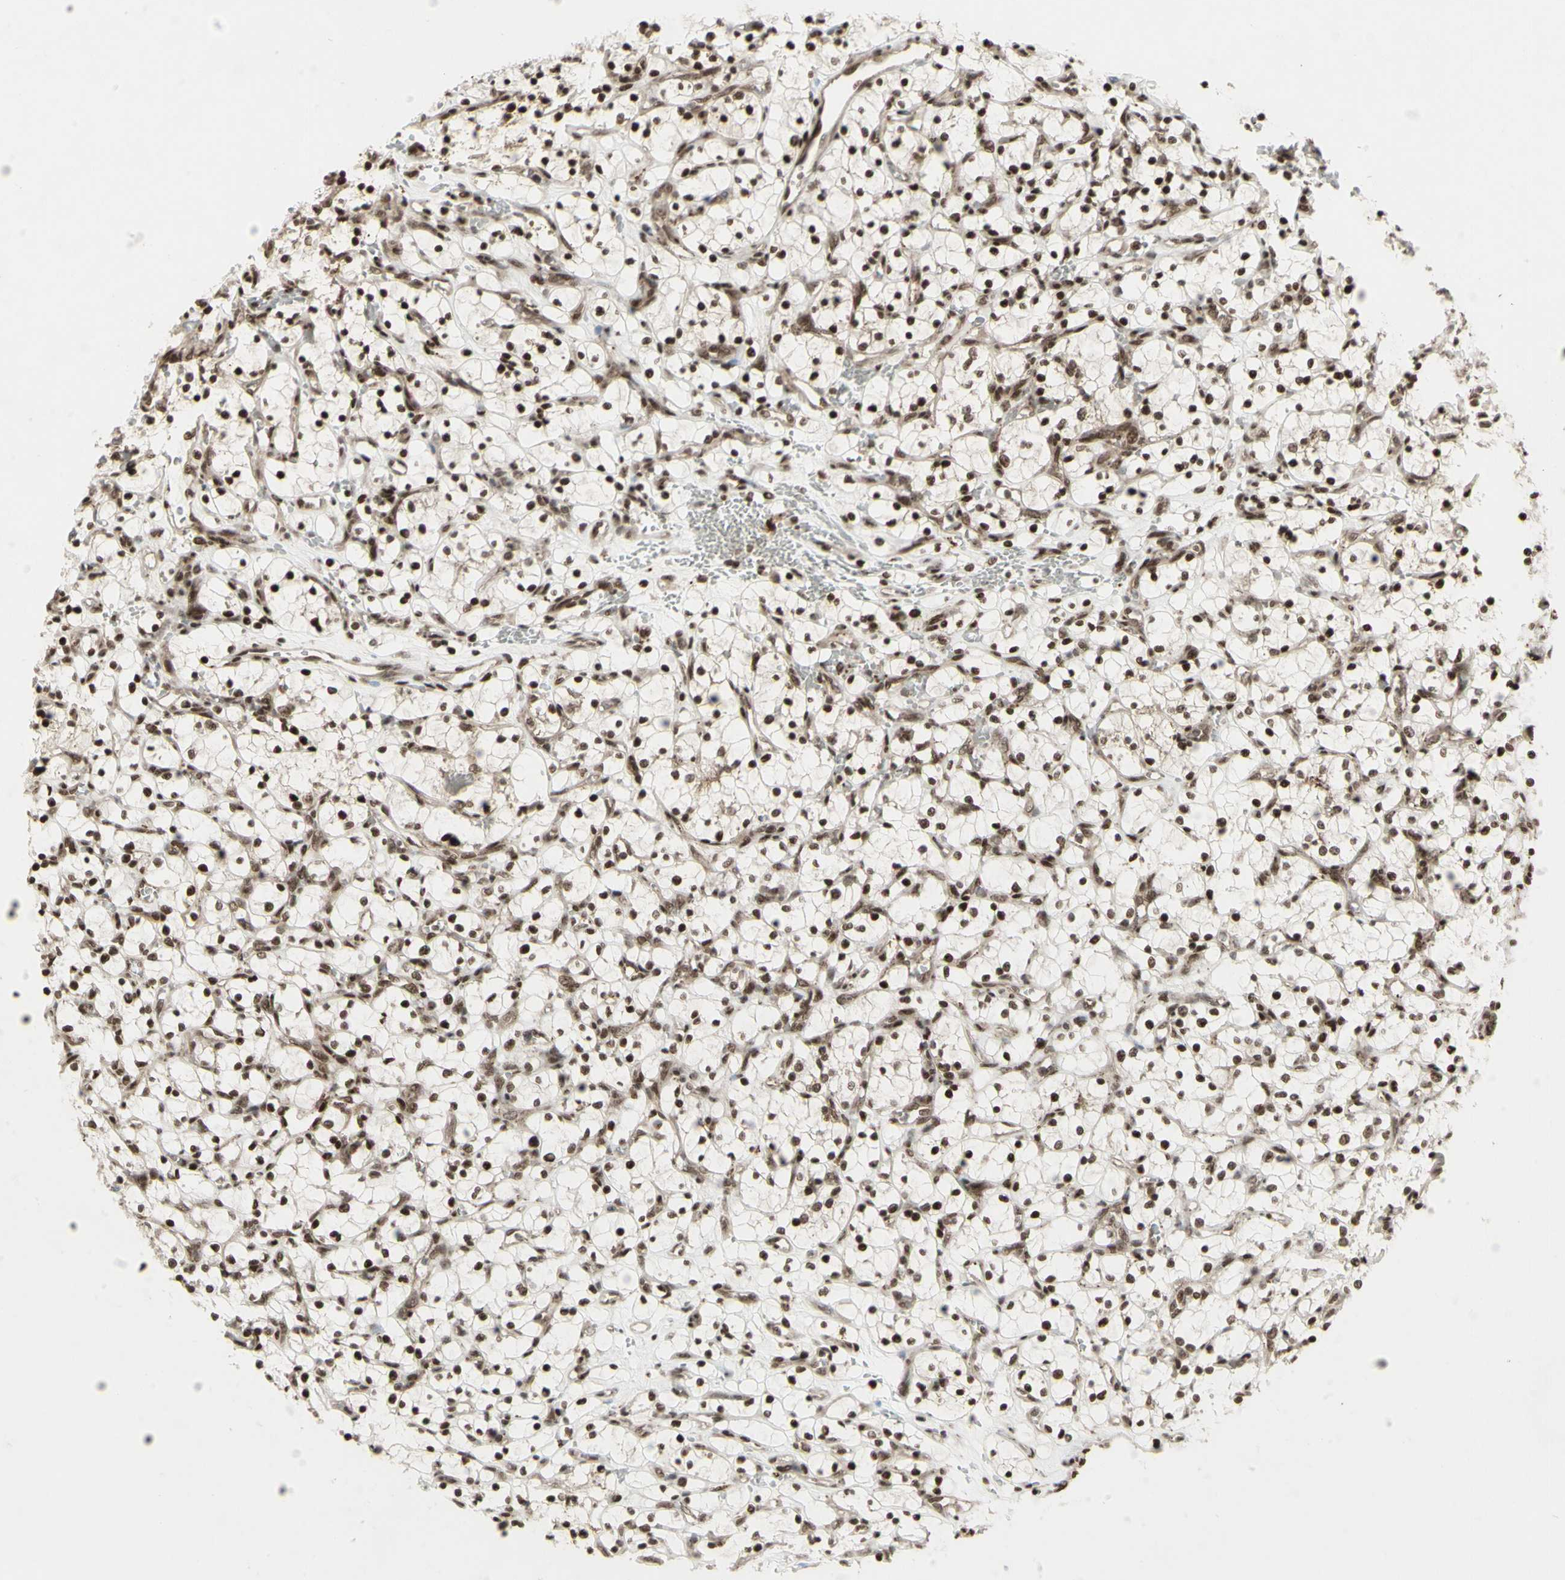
{"staining": {"intensity": "moderate", "quantity": ">75%", "location": "cytoplasmic/membranous,nuclear"}, "tissue": "renal cancer", "cell_type": "Tumor cells", "image_type": "cancer", "snomed": [{"axis": "morphology", "description": "Adenocarcinoma, NOS"}, {"axis": "topography", "description": "Kidney"}], "caption": "Renal adenocarcinoma stained for a protein shows moderate cytoplasmic/membranous and nuclear positivity in tumor cells. Nuclei are stained in blue.", "gene": "CBX1", "patient": {"sex": "female", "age": 69}}